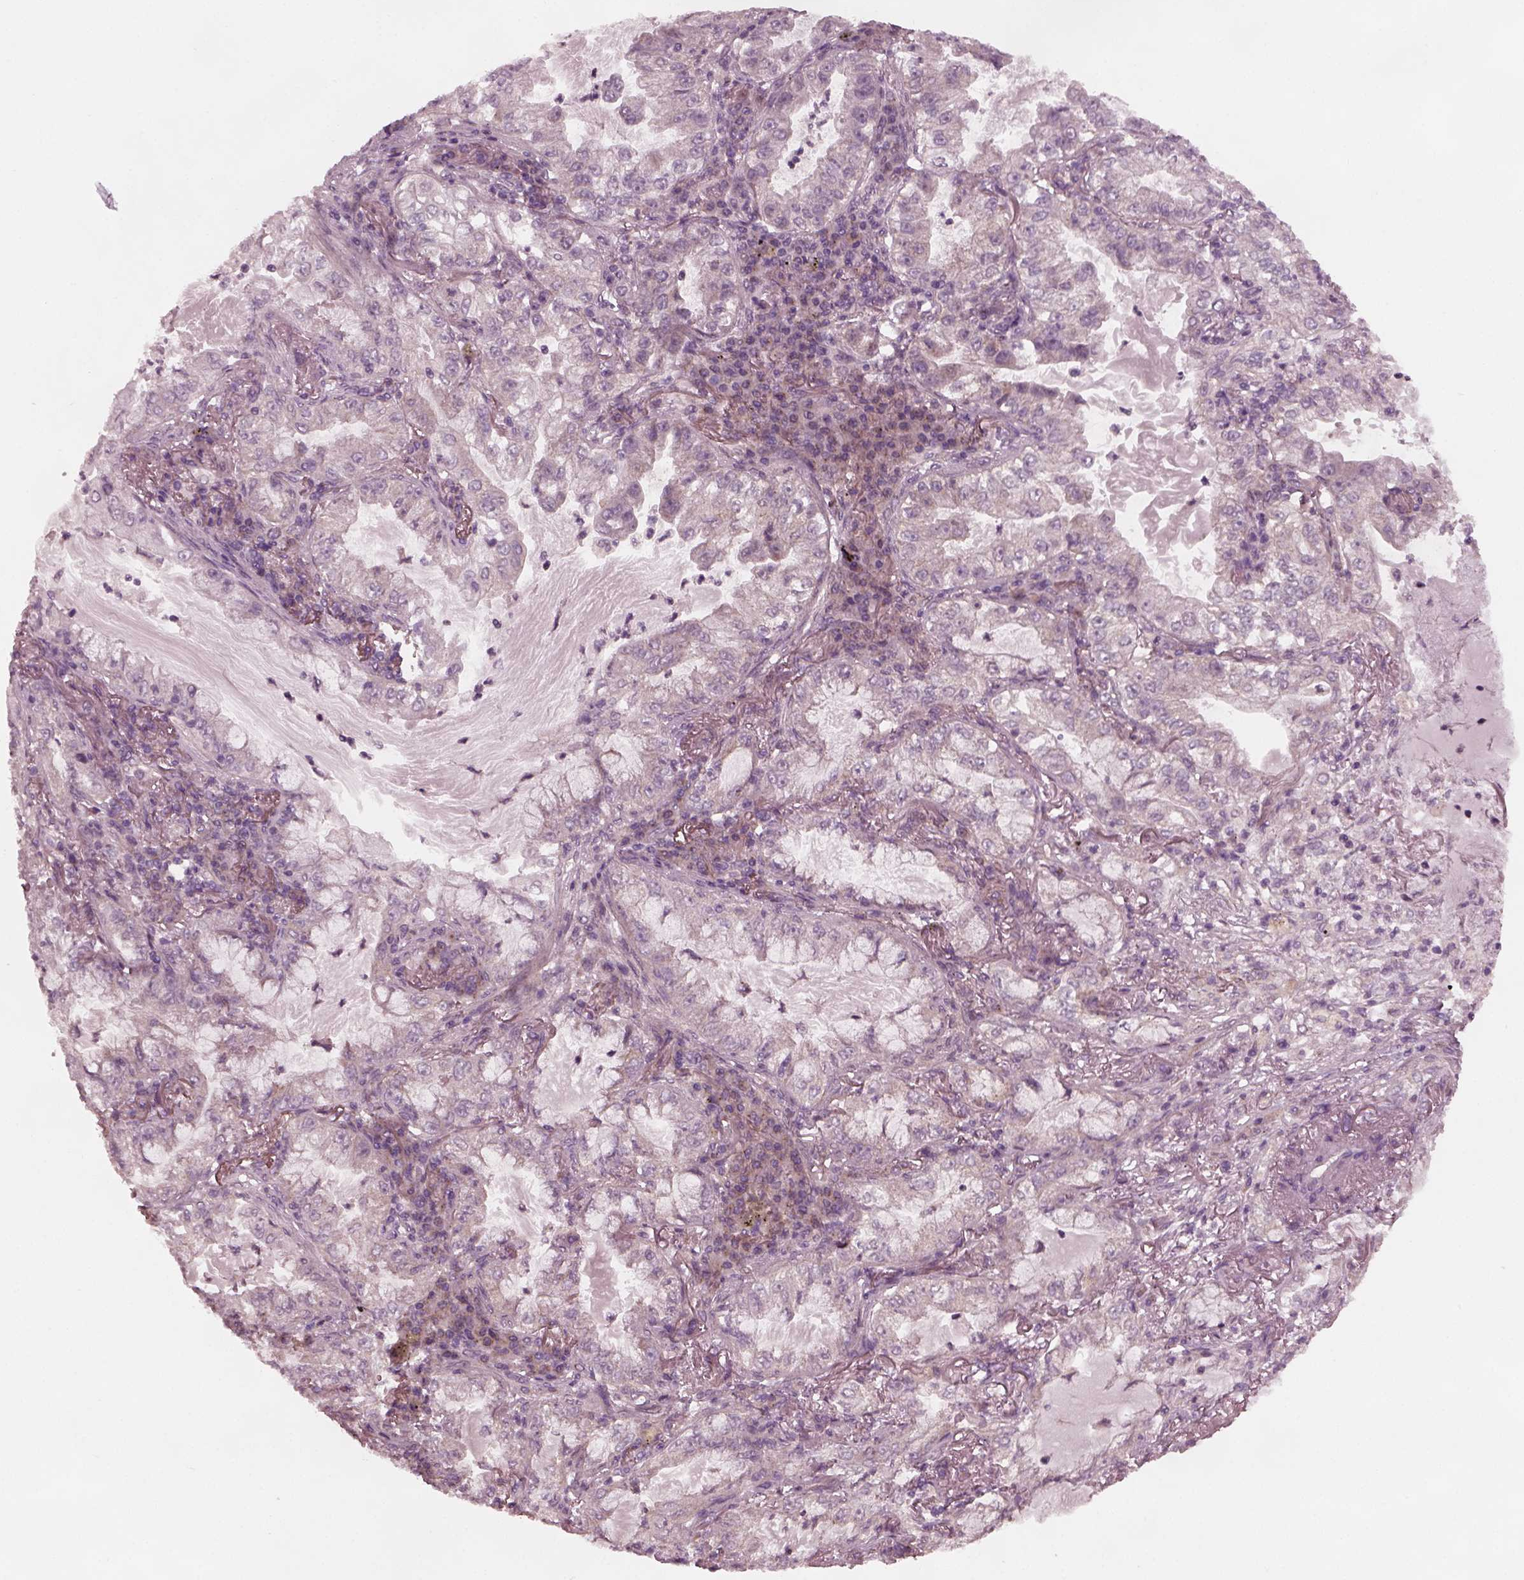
{"staining": {"intensity": "weak", "quantity": ">75%", "location": "cytoplasmic/membranous"}, "tissue": "lung cancer", "cell_type": "Tumor cells", "image_type": "cancer", "snomed": [{"axis": "morphology", "description": "Adenocarcinoma, NOS"}, {"axis": "topography", "description": "Lung"}], "caption": "Immunohistochemical staining of adenocarcinoma (lung) shows low levels of weak cytoplasmic/membranous protein staining in about >75% of tumor cells.", "gene": "TUBG1", "patient": {"sex": "female", "age": 73}}